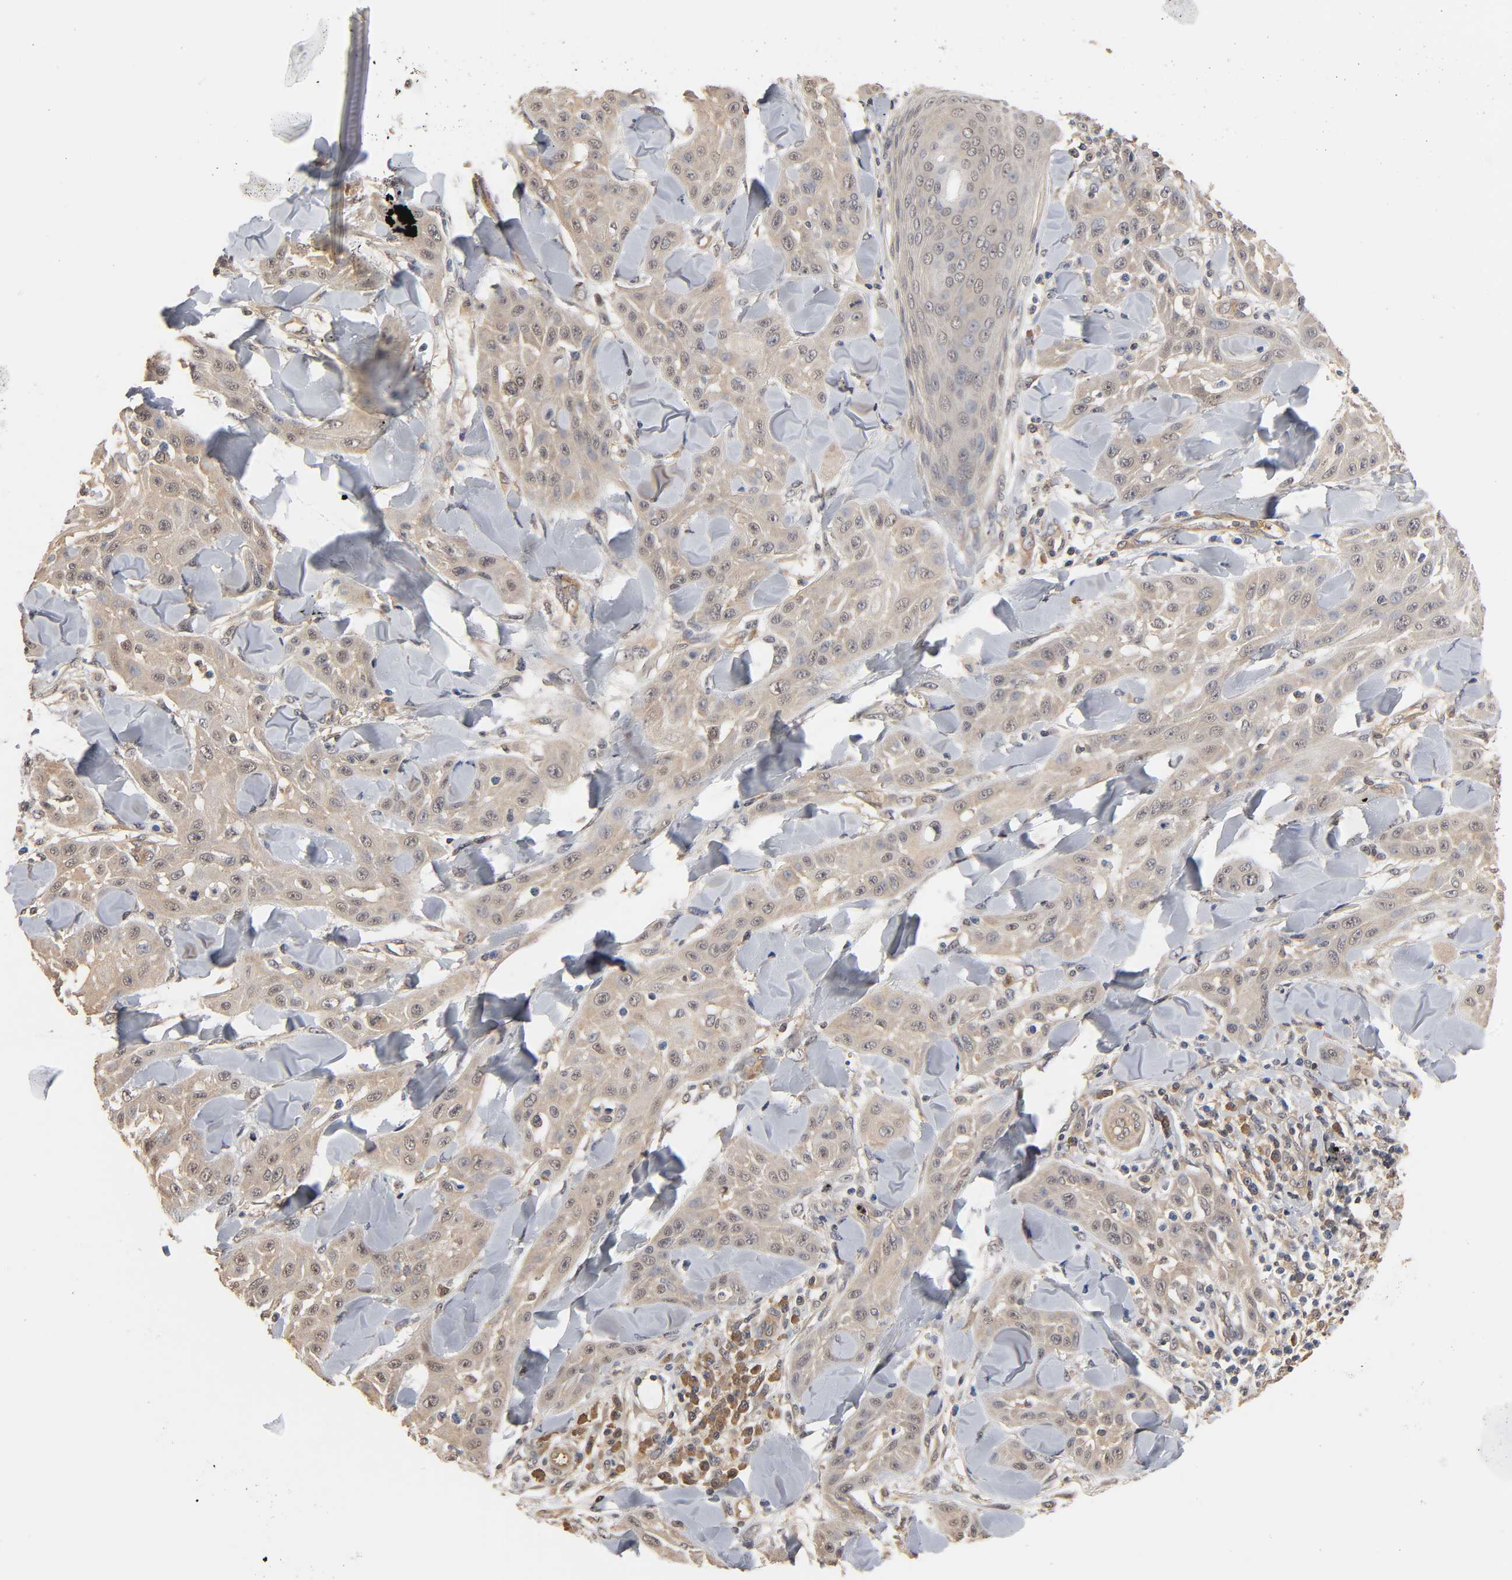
{"staining": {"intensity": "weak", "quantity": ">75%", "location": "cytoplasmic/membranous"}, "tissue": "skin cancer", "cell_type": "Tumor cells", "image_type": "cancer", "snomed": [{"axis": "morphology", "description": "Squamous cell carcinoma, NOS"}, {"axis": "topography", "description": "Skin"}], "caption": "A high-resolution micrograph shows immunohistochemistry (IHC) staining of skin squamous cell carcinoma, which reveals weak cytoplasmic/membranous expression in approximately >75% of tumor cells.", "gene": "PDE5A", "patient": {"sex": "male", "age": 24}}